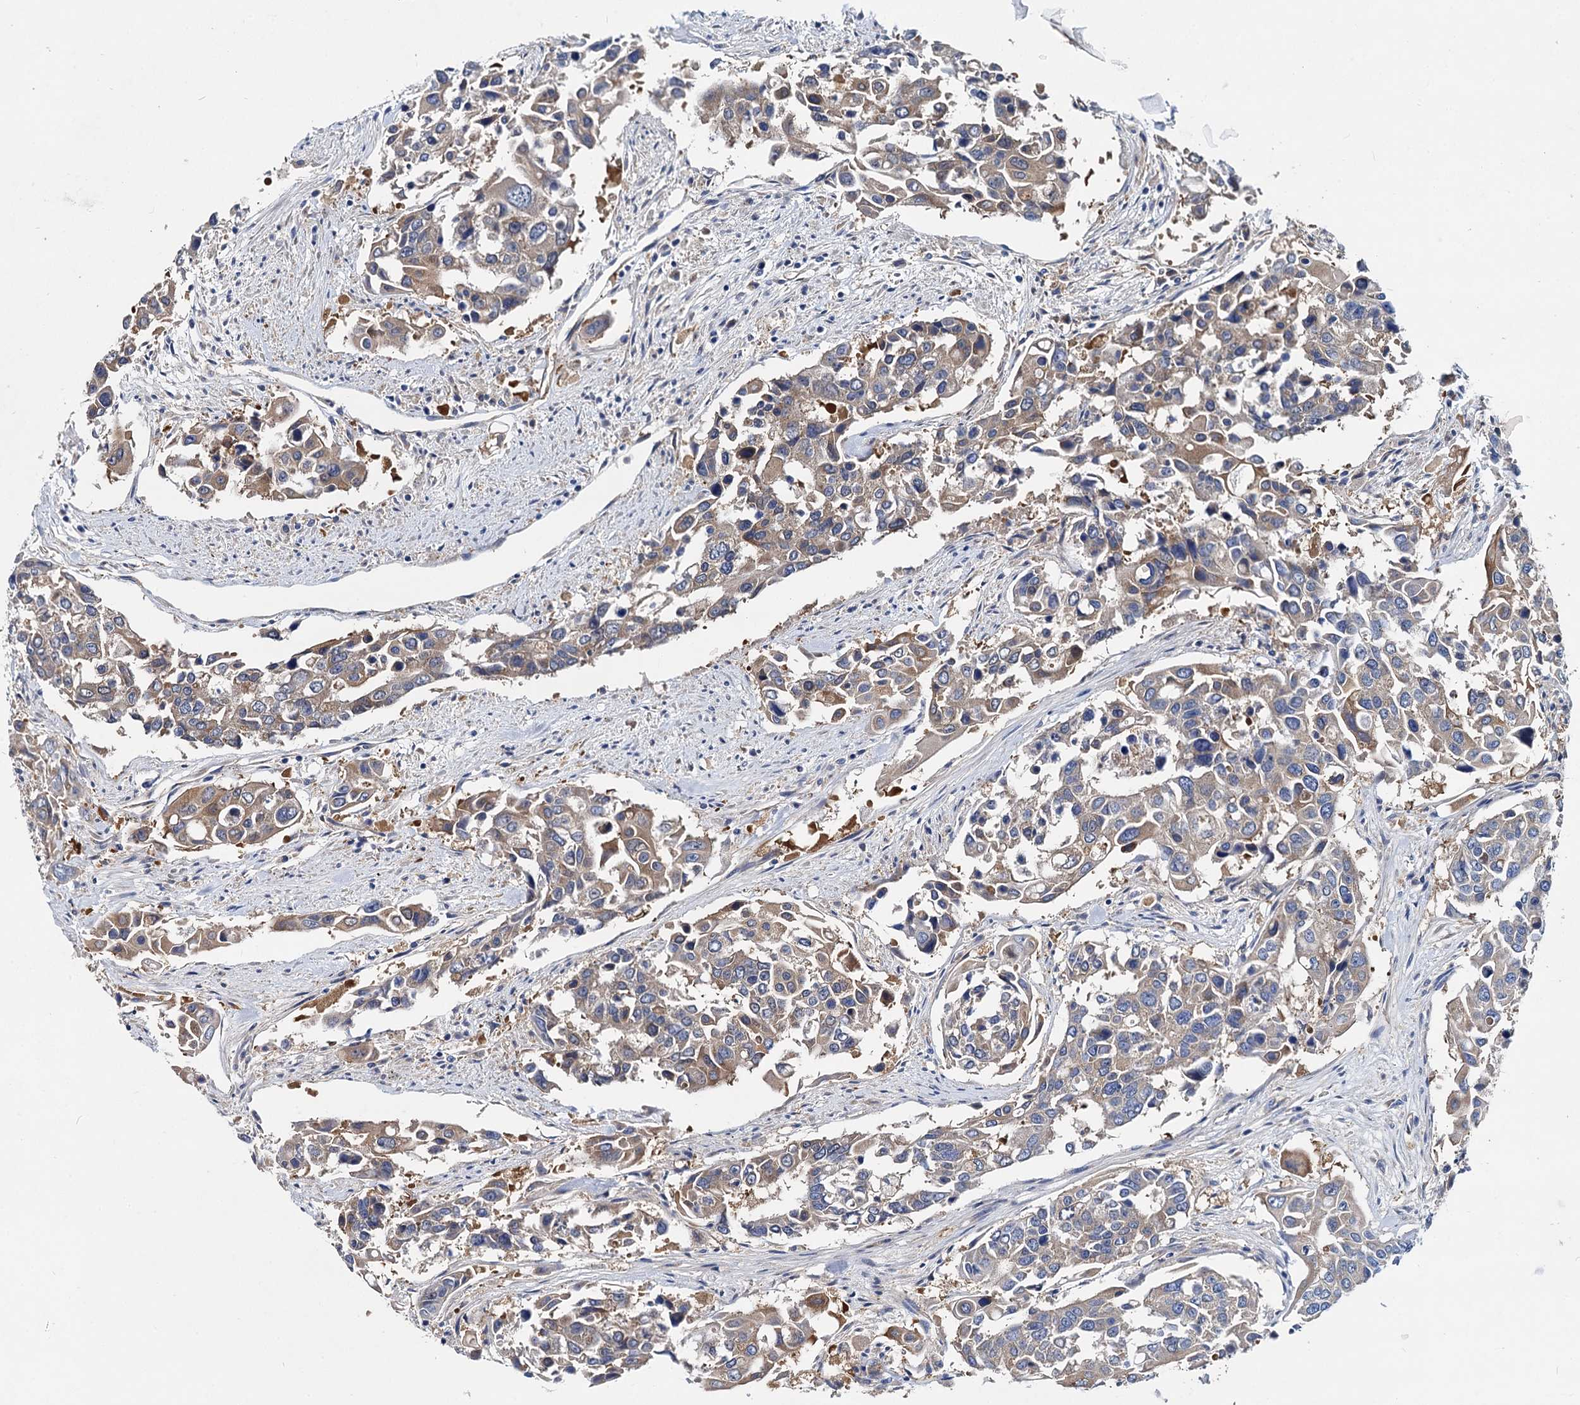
{"staining": {"intensity": "moderate", "quantity": ">75%", "location": "cytoplasmic/membranous"}, "tissue": "colorectal cancer", "cell_type": "Tumor cells", "image_type": "cancer", "snomed": [{"axis": "morphology", "description": "Adenocarcinoma, NOS"}, {"axis": "topography", "description": "Colon"}], "caption": "Adenocarcinoma (colorectal) stained for a protein demonstrates moderate cytoplasmic/membranous positivity in tumor cells.", "gene": "QARS1", "patient": {"sex": "male", "age": 77}}